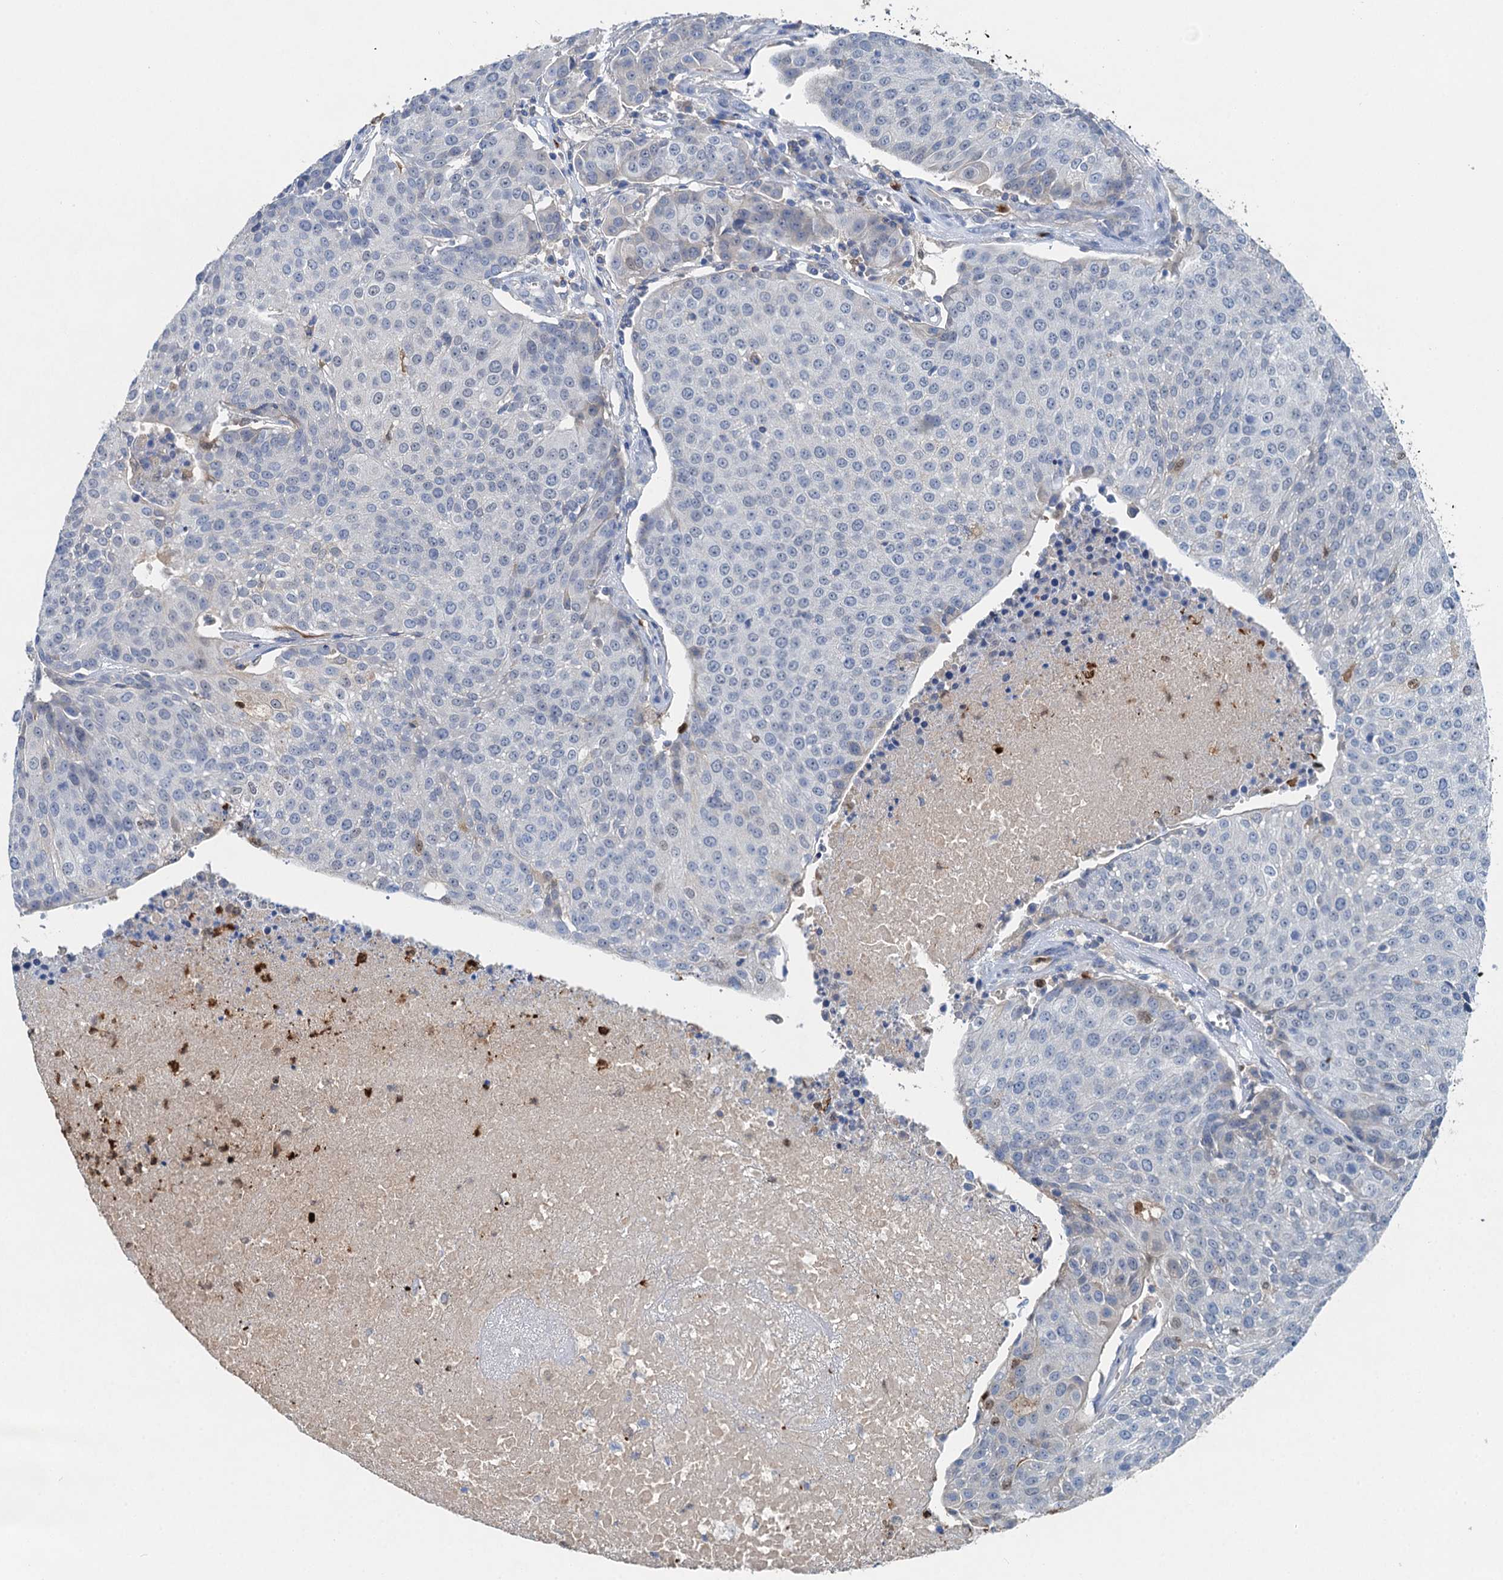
{"staining": {"intensity": "weak", "quantity": "<25%", "location": "cytoplasmic/membranous"}, "tissue": "urothelial cancer", "cell_type": "Tumor cells", "image_type": "cancer", "snomed": [{"axis": "morphology", "description": "Urothelial carcinoma, High grade"}, {"axis": "topography", "description": "Urinary bladder"}], "caption": "Urothelial carcinoma (high-grade) was stained to show a protein in brown. There is no significant staining in tumor cells.", "gene": "OTOA", "patient": {"sex": "female", "age": 85}}